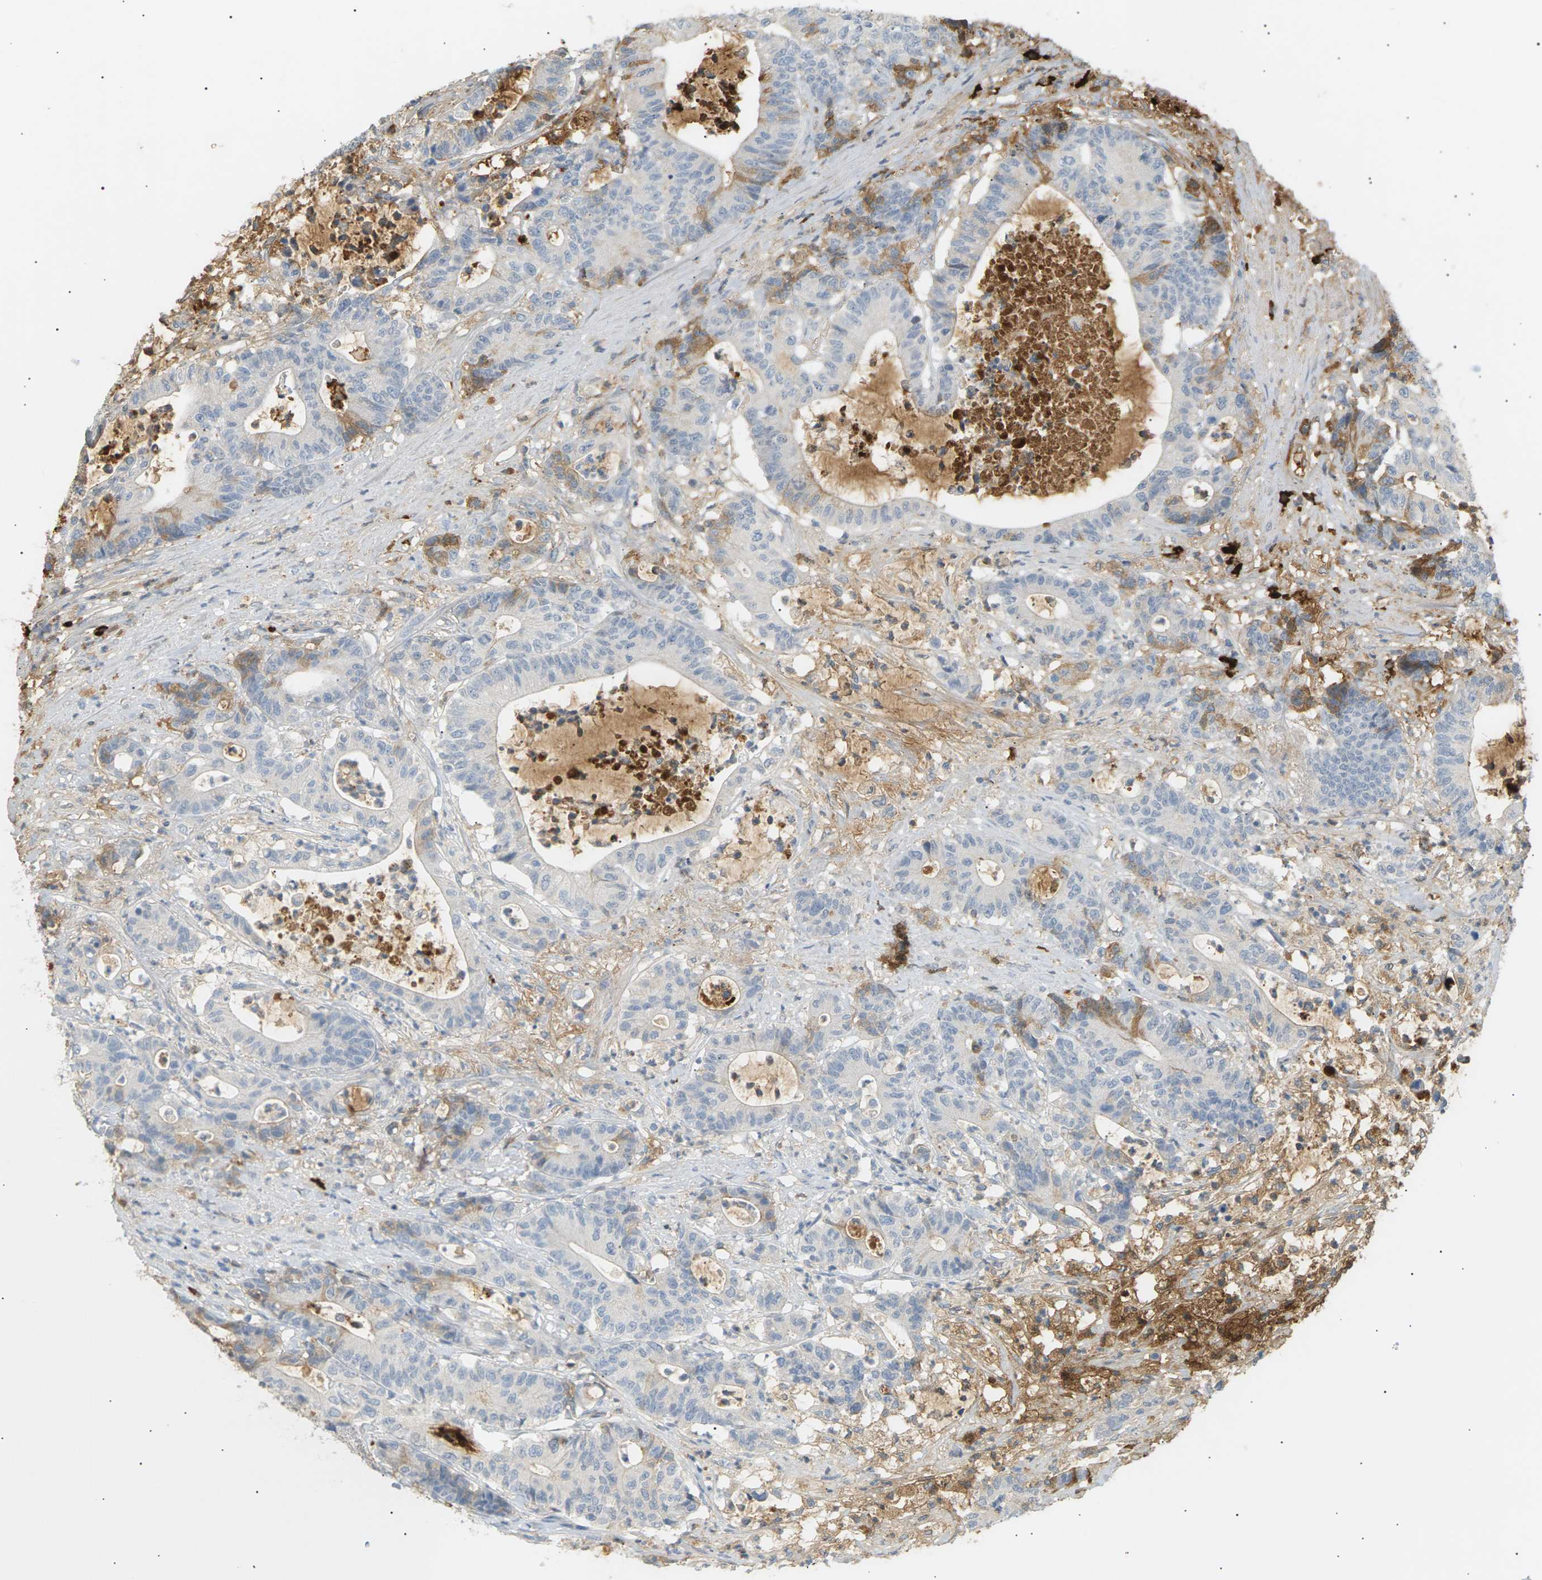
{"staining": {"intensity": "weak", "quantity": "<25%", "location": "cytoplasmic/membranous"}, "tissue": "colorectal cancer", "cell_type": "Tumor cells", "image_type": "cancer", "snomed": [{"axis": "morphology", "description": "Adenocarcinoma, NOS"}, {"axis": "topography", "description": "Colon"}], "caption": "Colorectal adenocarcinoma was stained to show a protein in brown. There is no significant staining in tumor cells.", "gene": "IGLC3", "patient": {"sex": "female", "age": 84}}